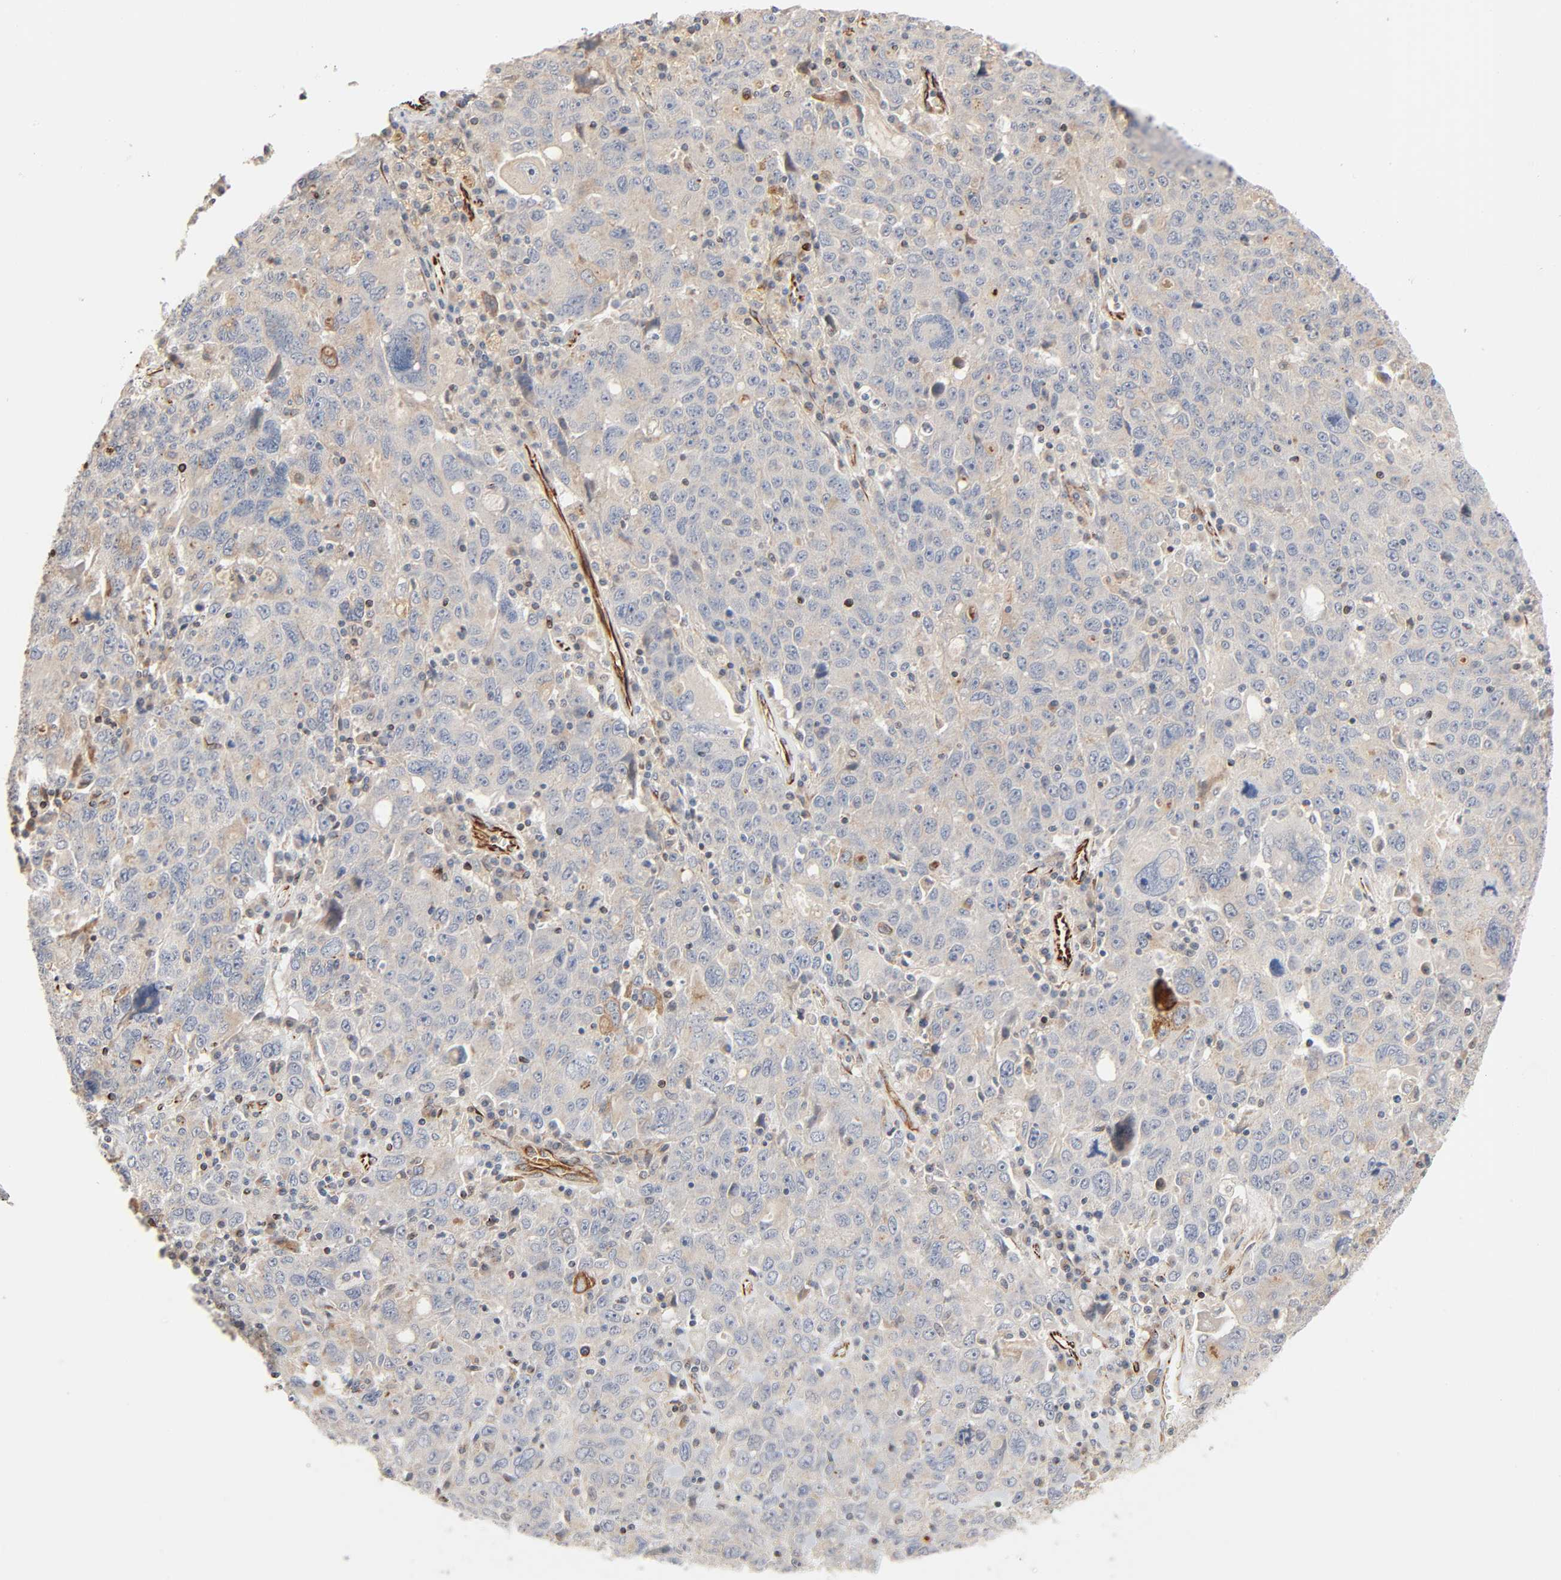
{"staining": {"intensity": "weak", "quantity": ">75%", "location": "cytoplasmic/membranous"}, "tissue": "ovarian cancer", "cell_type": "Tumor cells", "image_type": "cancer", "snomed": [{"axis": "morphology", "description": "Carcinoma, endometroid"}, {"axis": "topography", "description": "Ovary"}], "caption": "A brown stain labels weak cytoplasmic/membranous positivity of a protein in ovarian cancer (endometroid carcinoma) tumor cells.", "gene": "REEP6", "patient": {"sex": "female", "age": 62}}